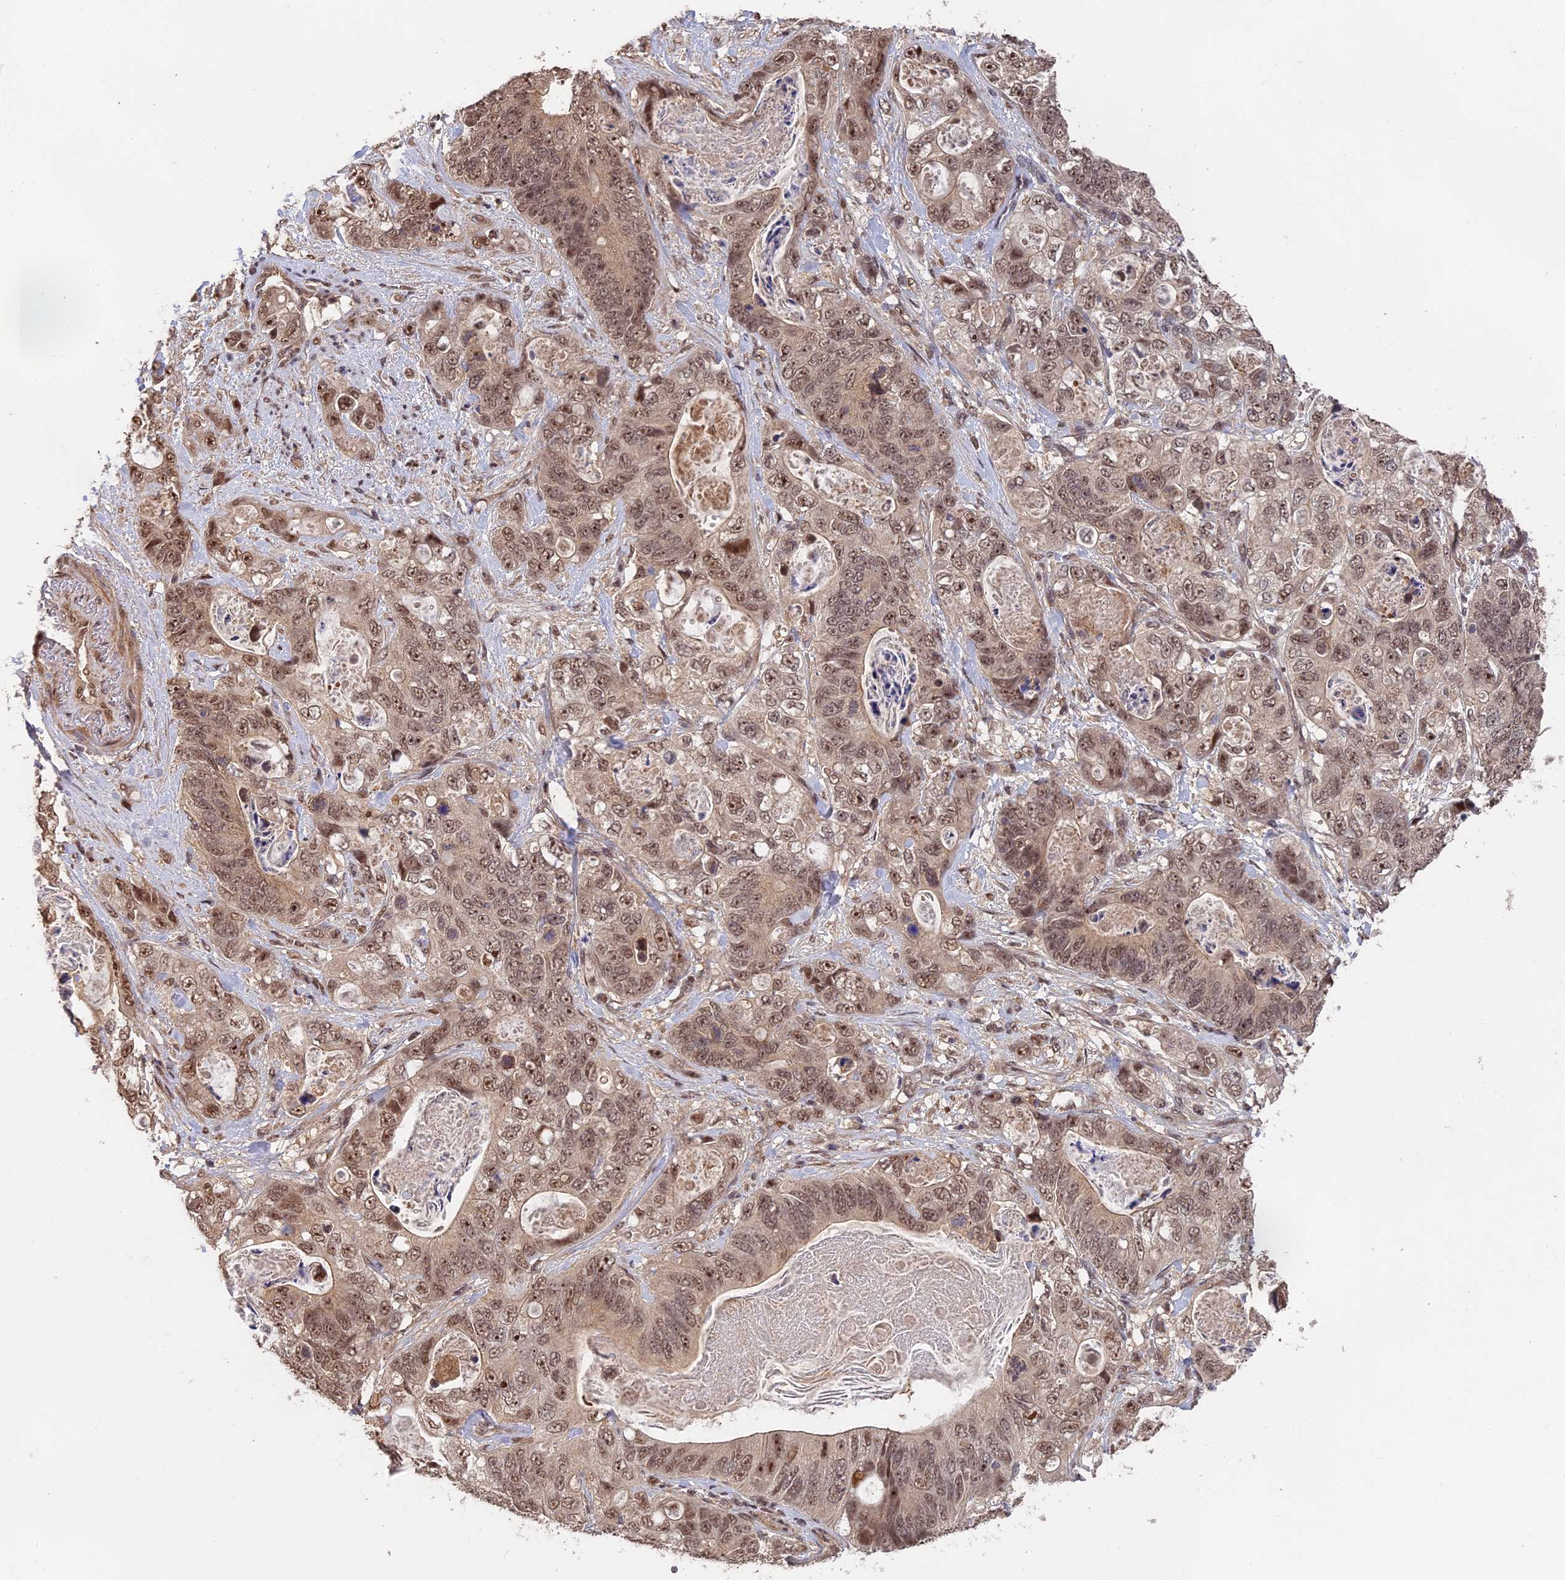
{"staining": {"intensity": "moderate", "quantity": ">75%", "location": "nuclear"}, "tissue": "stomach cancer", "cell_type": "Tumor cells", "image_type": "cancer", "snomed": [{"axis": "morphology", "description": "Normal tissue, NOS"}, {"axis": "morphology", "description": "Adenocarcinoma, NOS"}, {"axis": "topography", "description": "Stomach"}], "caption": "An immunohistochemistry micrograph of neoplastic tissue is shown. Protein staining in brown shows moderate nuclear positivity in stomach adenocarcinoma within tumor cells.", "gene": "OSBPL1A", "patient": {"sex": "female", "age": 89}}